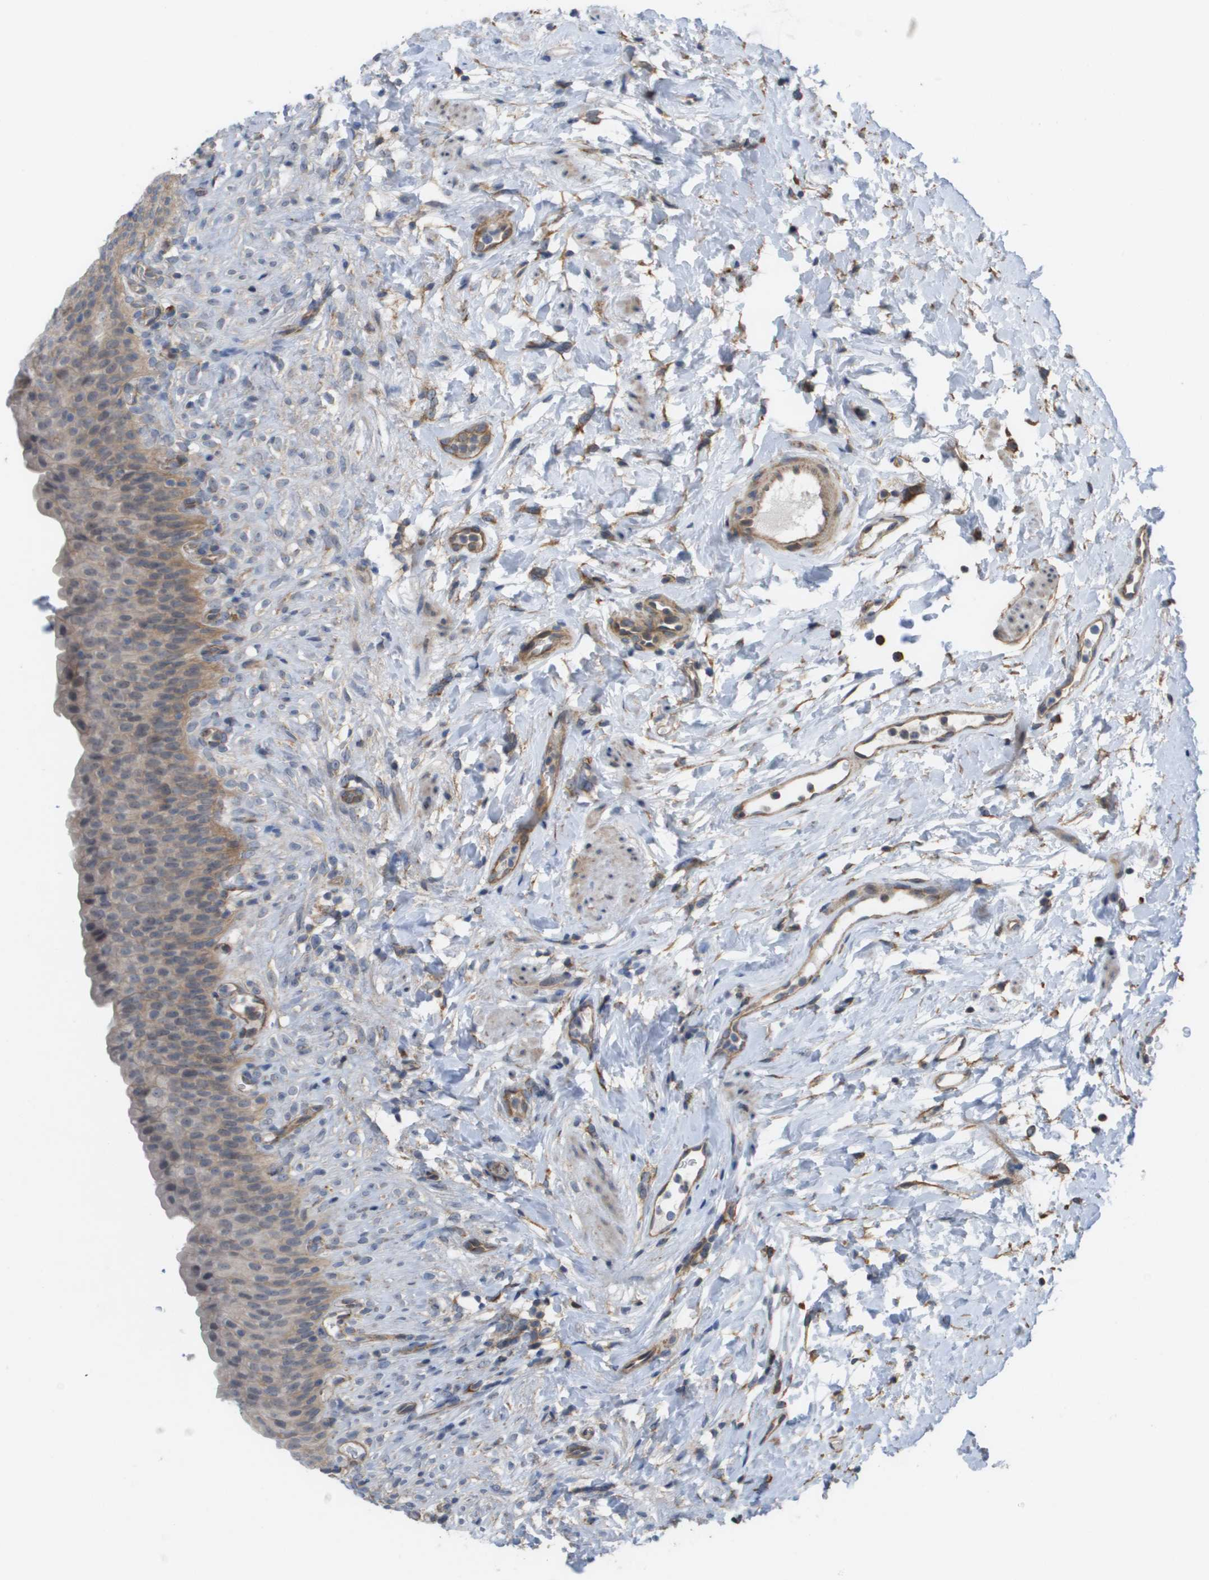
{"staining": {"intensity": "weak", "quantity": ">75%", "location": "cytoplasmic/membranous"}, "tissue": "urinary bladder", "cell_type": "Urothelial cells", "image_type": "normal", "snomed": [{"axis": "morphology", "description": "Normal tissue, NOS"}, {"axis": "topography", "description": "Urinary bladder"}], "caption": "Immunohistochemical staining of benign human urinary bladder exhibits >75% levels of weak cytoplasmic/membranous protein staining in about >75% of urothelial cells.", "gene": "MTARC2", "patient": {"sex": "female", "age": 79}}